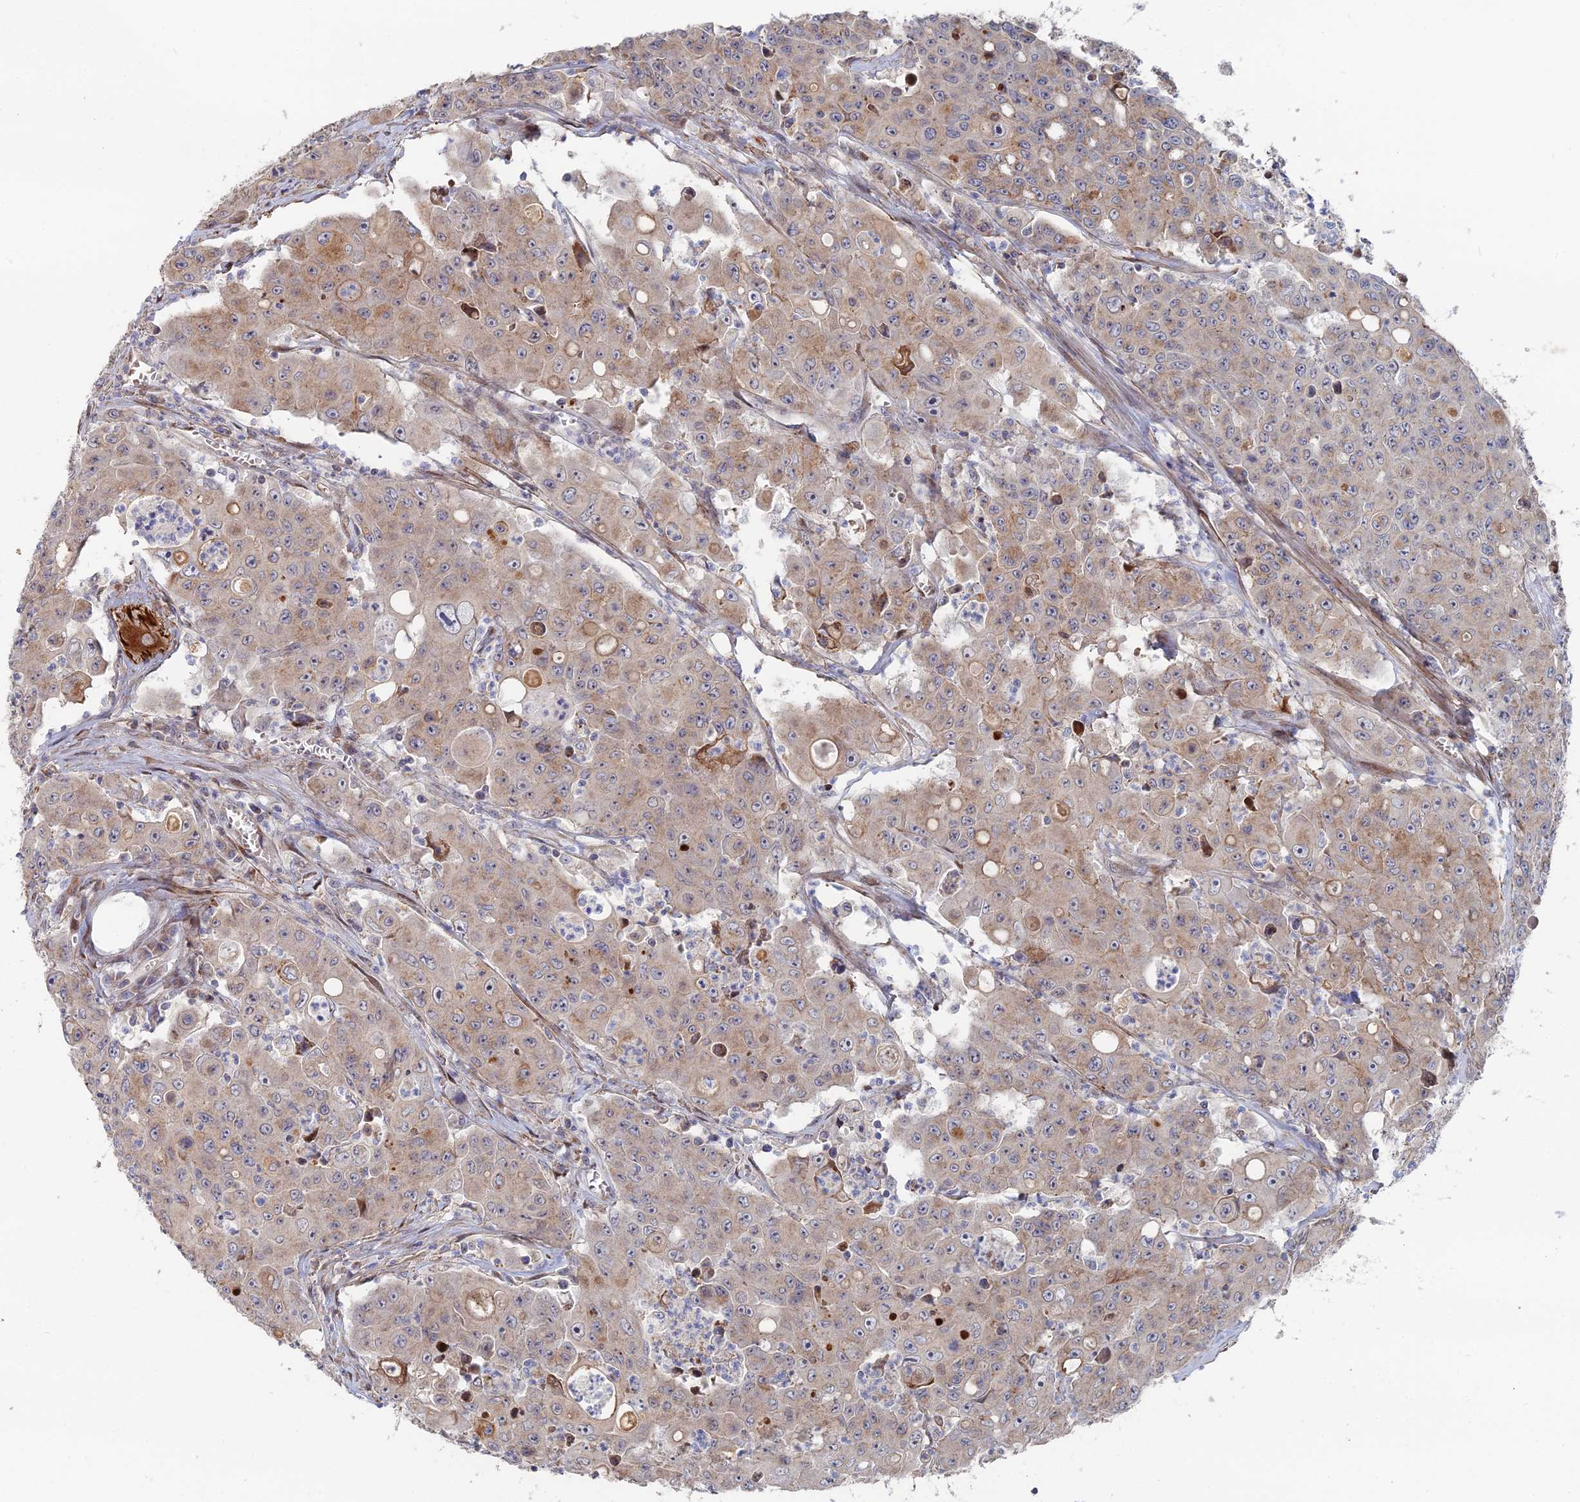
{"staining": {"intensity": "moderate", "quantity": ">75%", "location": "cytoplasmic/membranous"}, "tissue": "colorectal cancer", "cell_type": "Tumor cells", "image_type": "cancer", "snomed": [{"axis": "morphology", "description": "Adenocarcinoma, NOS"}, {"axis": "topography", "description": "Colon"}], "caption": "Protein expression analysis of human colorectal cancer reveals moderate cytoplasmic/membranous expression in approximately >75% of tumor cells.", "gene": "SGMS1", "patient": {"sex": "male", "age": 51}}